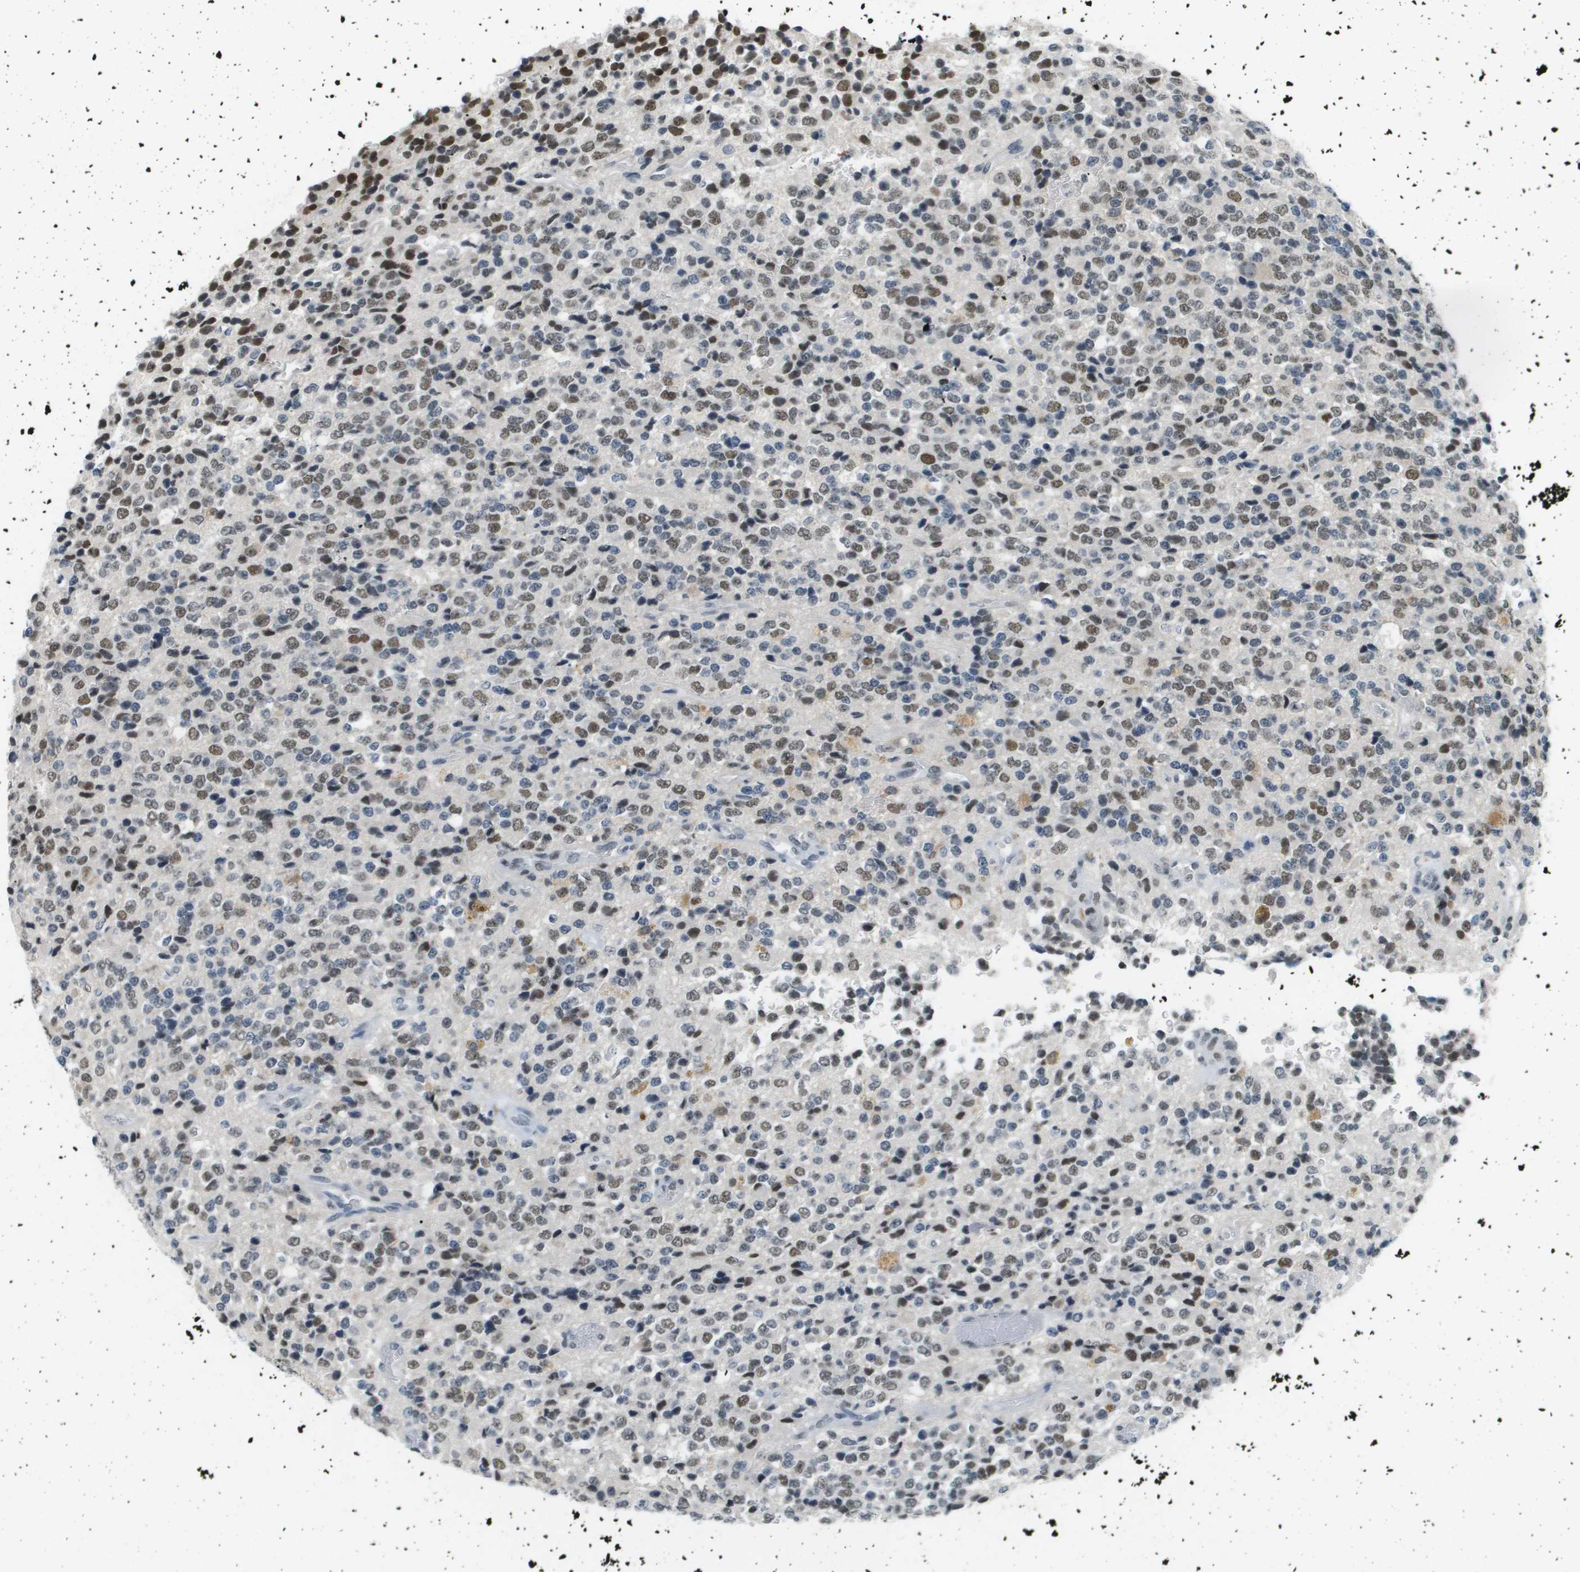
{"staining": {"intensity": "moderate", "quantity": "25%-75%", "location": "nuclear"}, "tissue": "glioma", "cell_type": "Tumor cells", "image_type": "cancer", "snomed": [{"axis": "morphology", "description": "Glioma, malignant, High grade"}, {"axis": "topography", "description": "pancreas cauda"}], "caption": "Protein staining of high-grade glioma (malignant) tissue exhibits moderate nuclear expression in about 25%-75% of tumor cells.", "gene": "CBX5", "patient": {"sex": "male", "age": 60}}